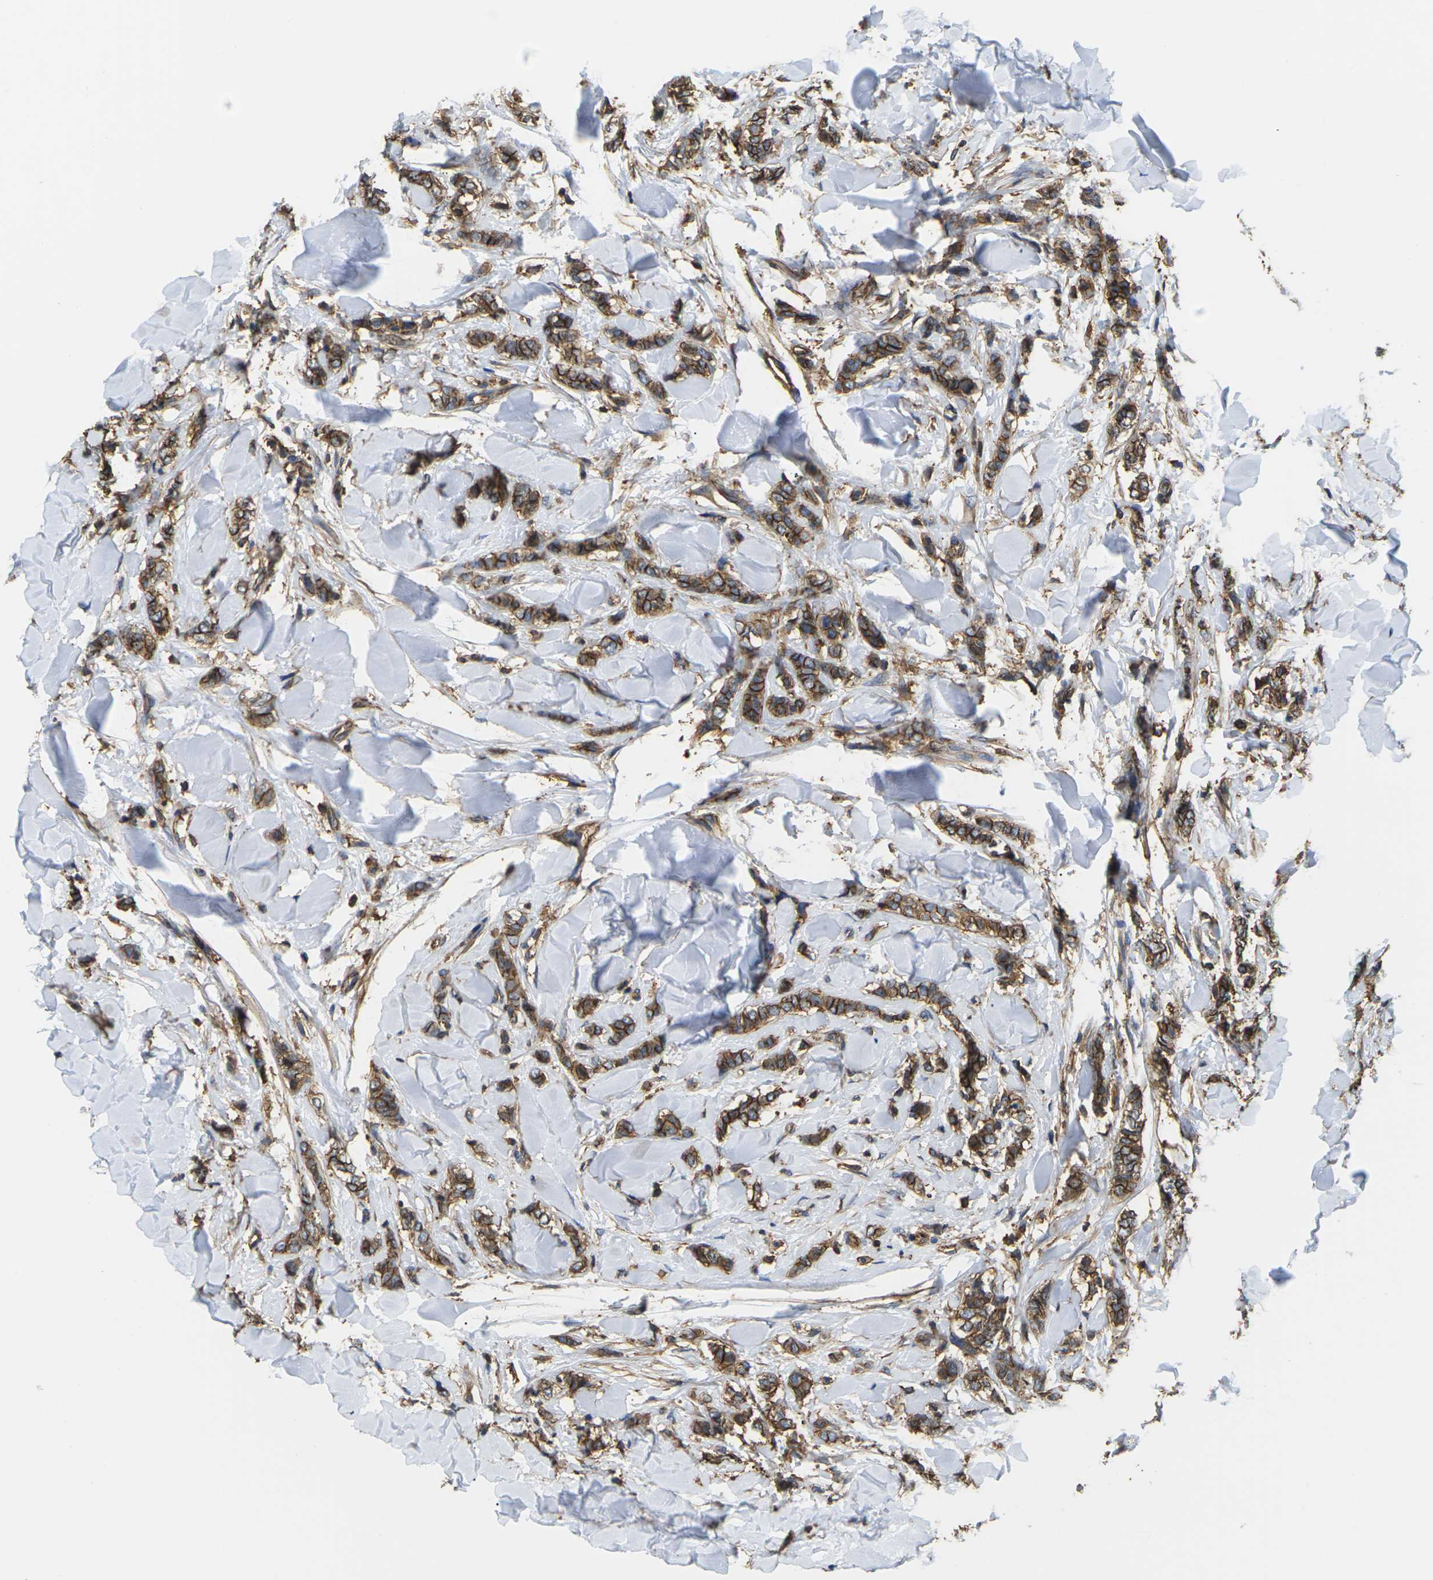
{"staining": {"intensity": "strong", "quantity": ">75%", "location": "cytoplasmic/membranous"}, "tissue": "breast cancer", "cell_type": "Tumor cells", "image_type": "cancer", "snomed": [{"axis": "morphology", "description": "Lobular carcinoma"}, {"axis": "topography", "description": "Skin"}, {"axis": "topography", "description": "Breast"}], "caption": "Breast cancer (lobular carcinoma) stained with a protein marker demonstrates strong staining in tumor cells.", "gene": "IQGAP1", "patient": {"sex": "female", "age": 46}}